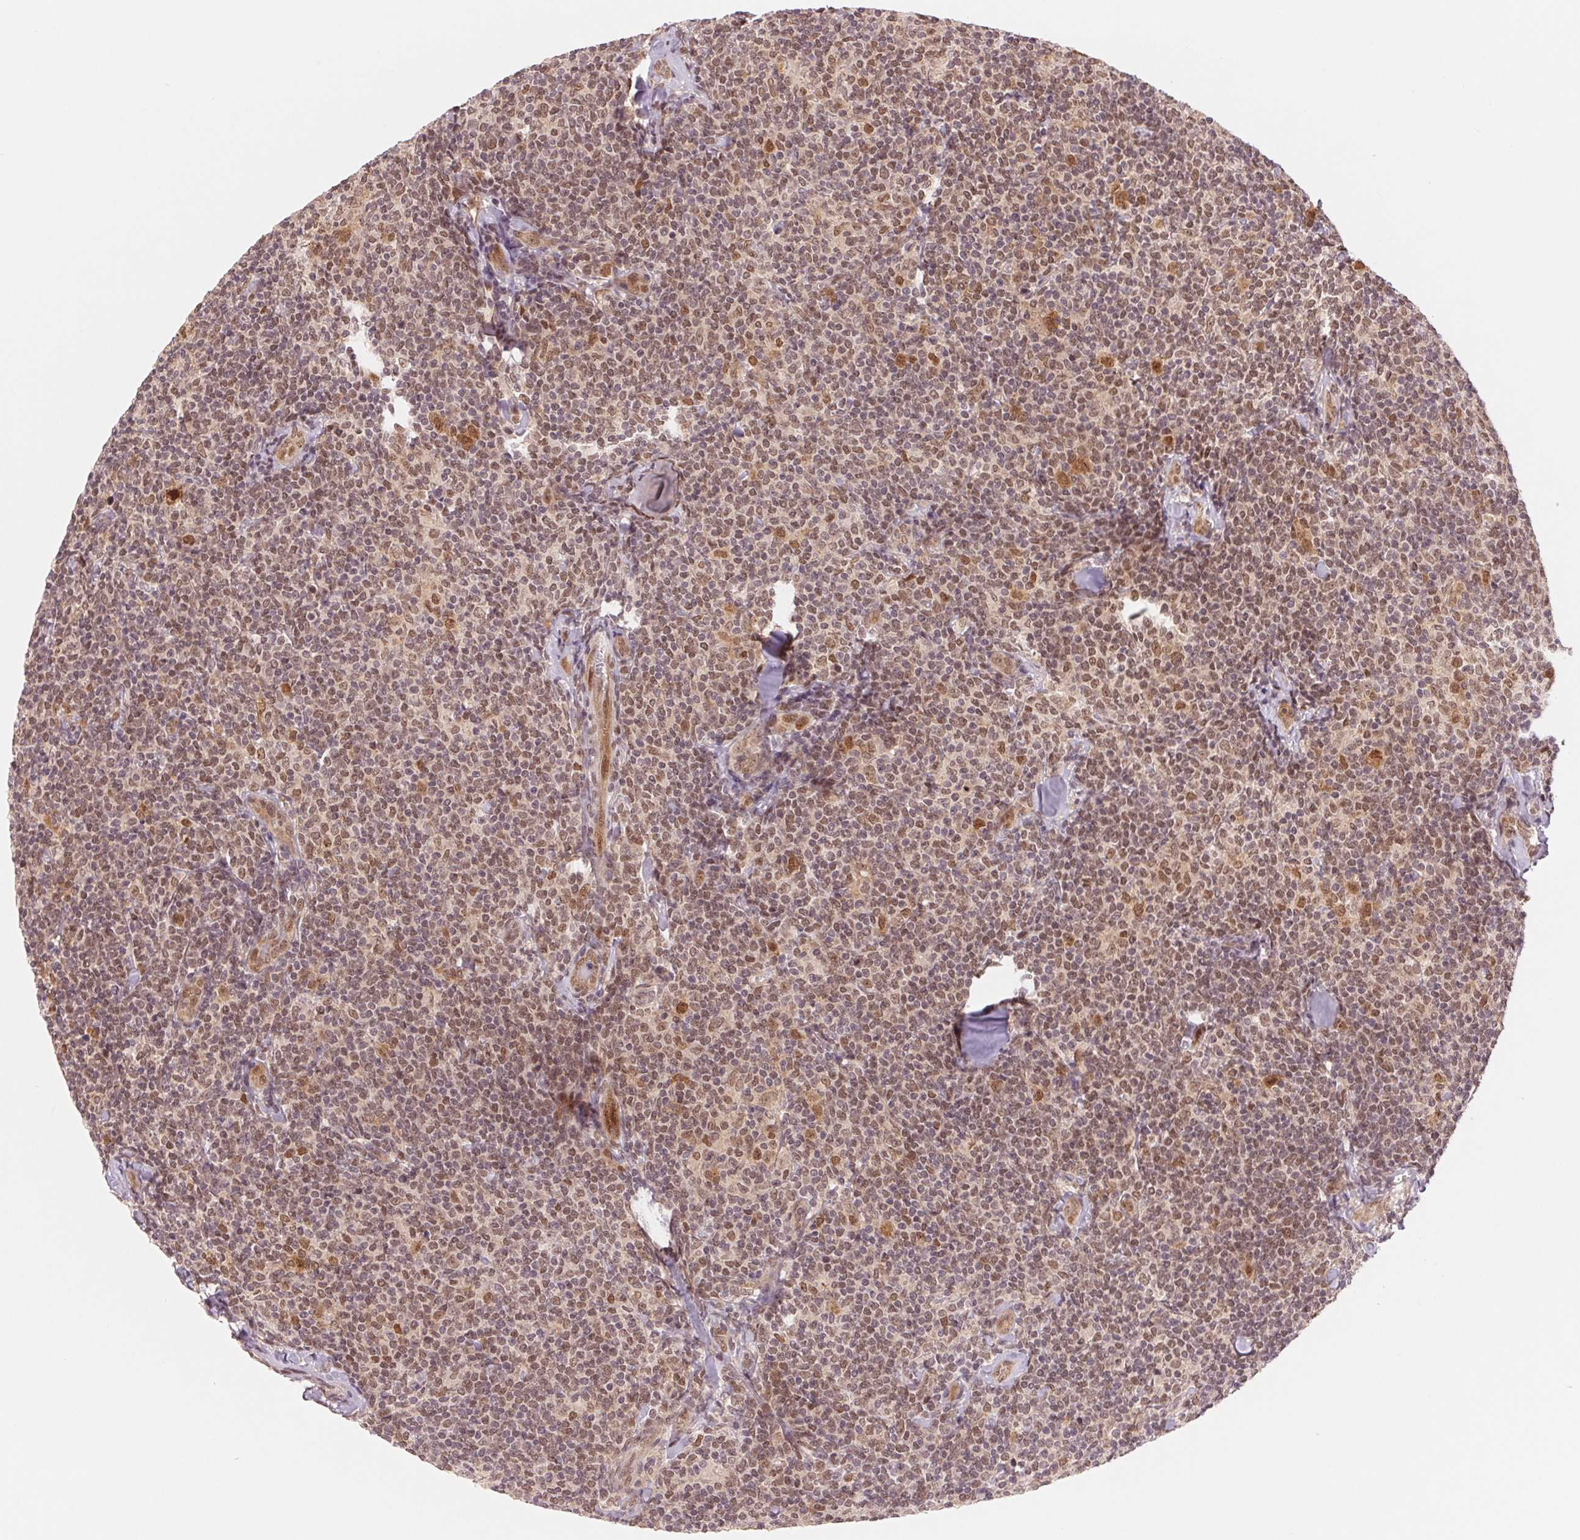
{"staining": {"intensity": "moderate", "quantity": "25%-75%", "location": "cytoplasmic/membranous,nuclear"}, "tissue": "lymphoma", "cell_type": "Tumor cells", "image_type": "cancer", "snomed": [{"axis": "morphology", "description": "Malignant lymphoma, non-Hodgkin's type, Low grade"}, {"axis": "topography", "description": "Lymph node"}], "caption": "About 25%-75% of tumor cells in human low-grade malignant lymphoma, non-Hodgkin's type reveal moderate cytoplasmic/membranous and nuclear protein staining as visualized by brown immunohistochemical staining.", "gene": "DNAJB6", "patient": {"sex": "female", "age": 56}}